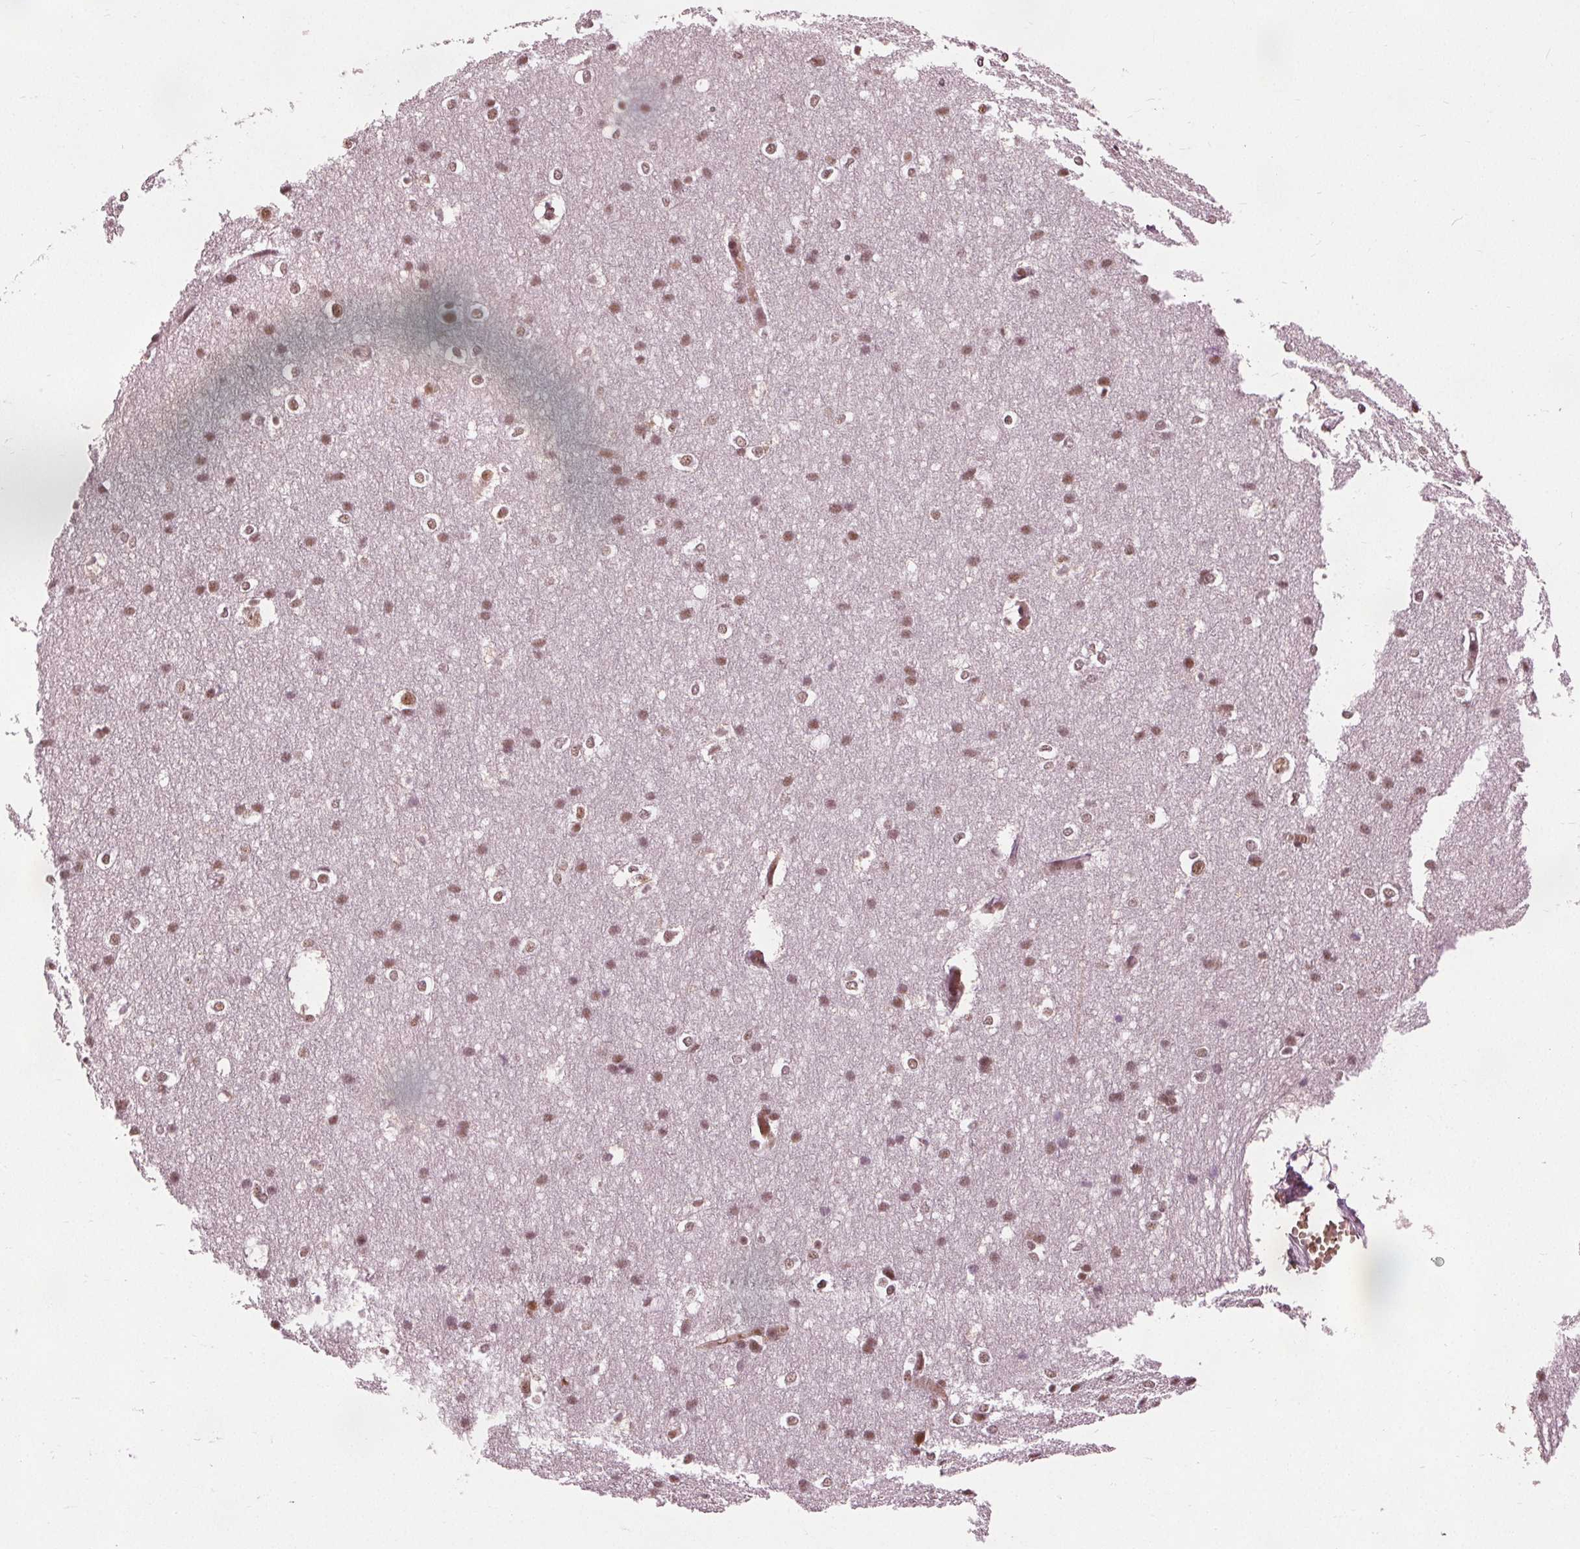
{"staining": {"intensity": "weak", "quantity": "25%-75%", "location": "nuclear"}, "tissue": "cerebral cortex", "cell_type": "Endothelial cells", "image_type": "normal", "snomed": [{"axis": "morphology", "description": "Normal tissue, NOS"}, {"axis": "topography", "description": "Cerebral cortex"}], "caption": "Protein staining of benign cerebral cortex reveals weak nuclear staining in about 25%-75% of endothelial cells.", "gene": "IWS1", "patient": {"sex": "male", "age": 37}}